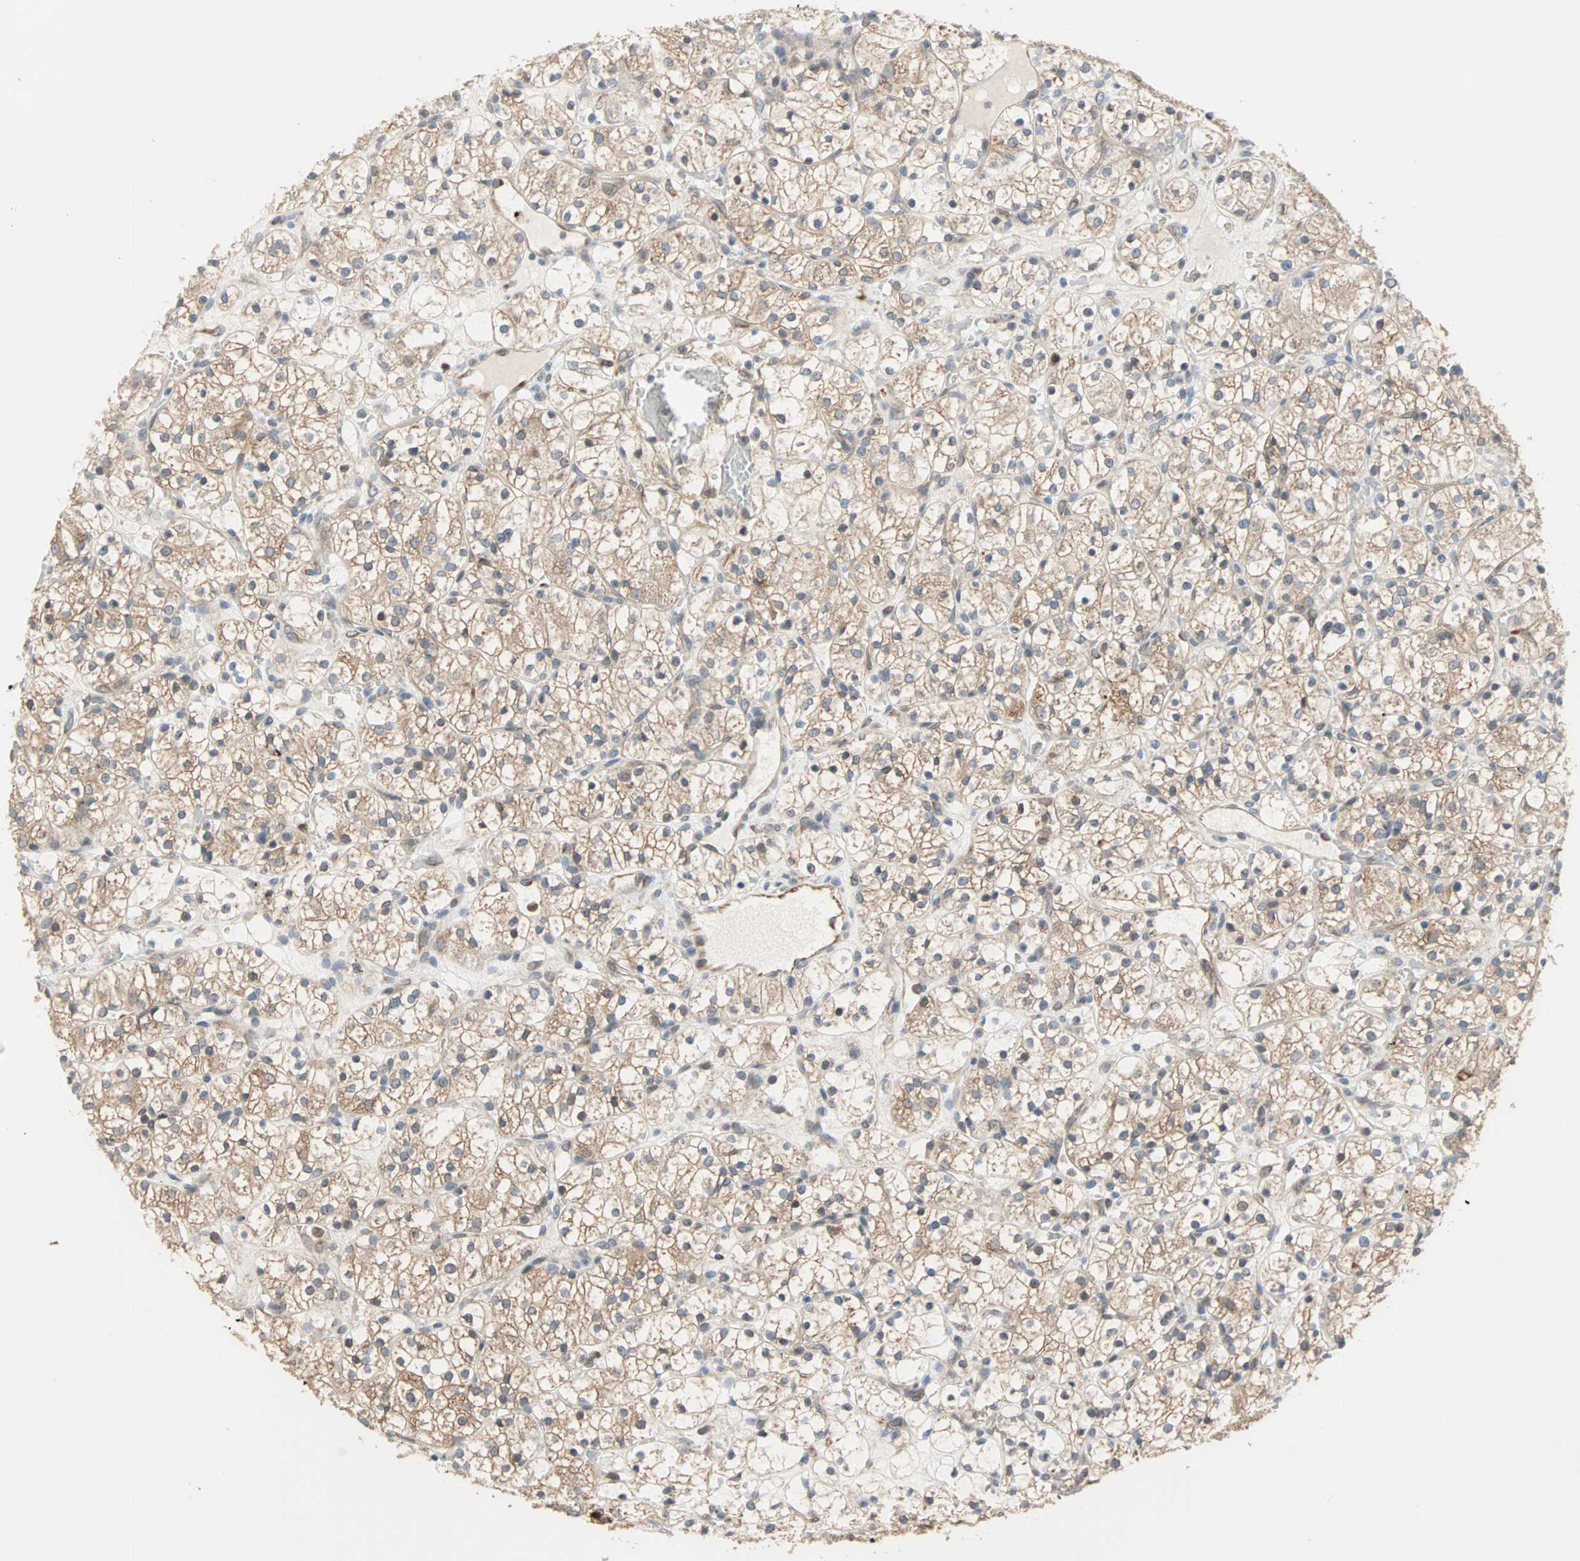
{"staining": {"intensity": "weak", "quantity": ">75%", "location": "cytoplasmic/membranous"}, "tissue": "renal cancer", "cell_type": "Tumor cells", "image_type": "cancer", "snomed": [{"axis": "morphology", "description": "Adenocarcinoma, NOS"}, {"axis": "topography", "description": "Kidney"}], "caption": "Renal cancer (adenocarcinoma) stained with a protein marker shows weak staining in tumor cells.", "gene": "SAR1A", "patient": {"sex": "female", "age": 60}}